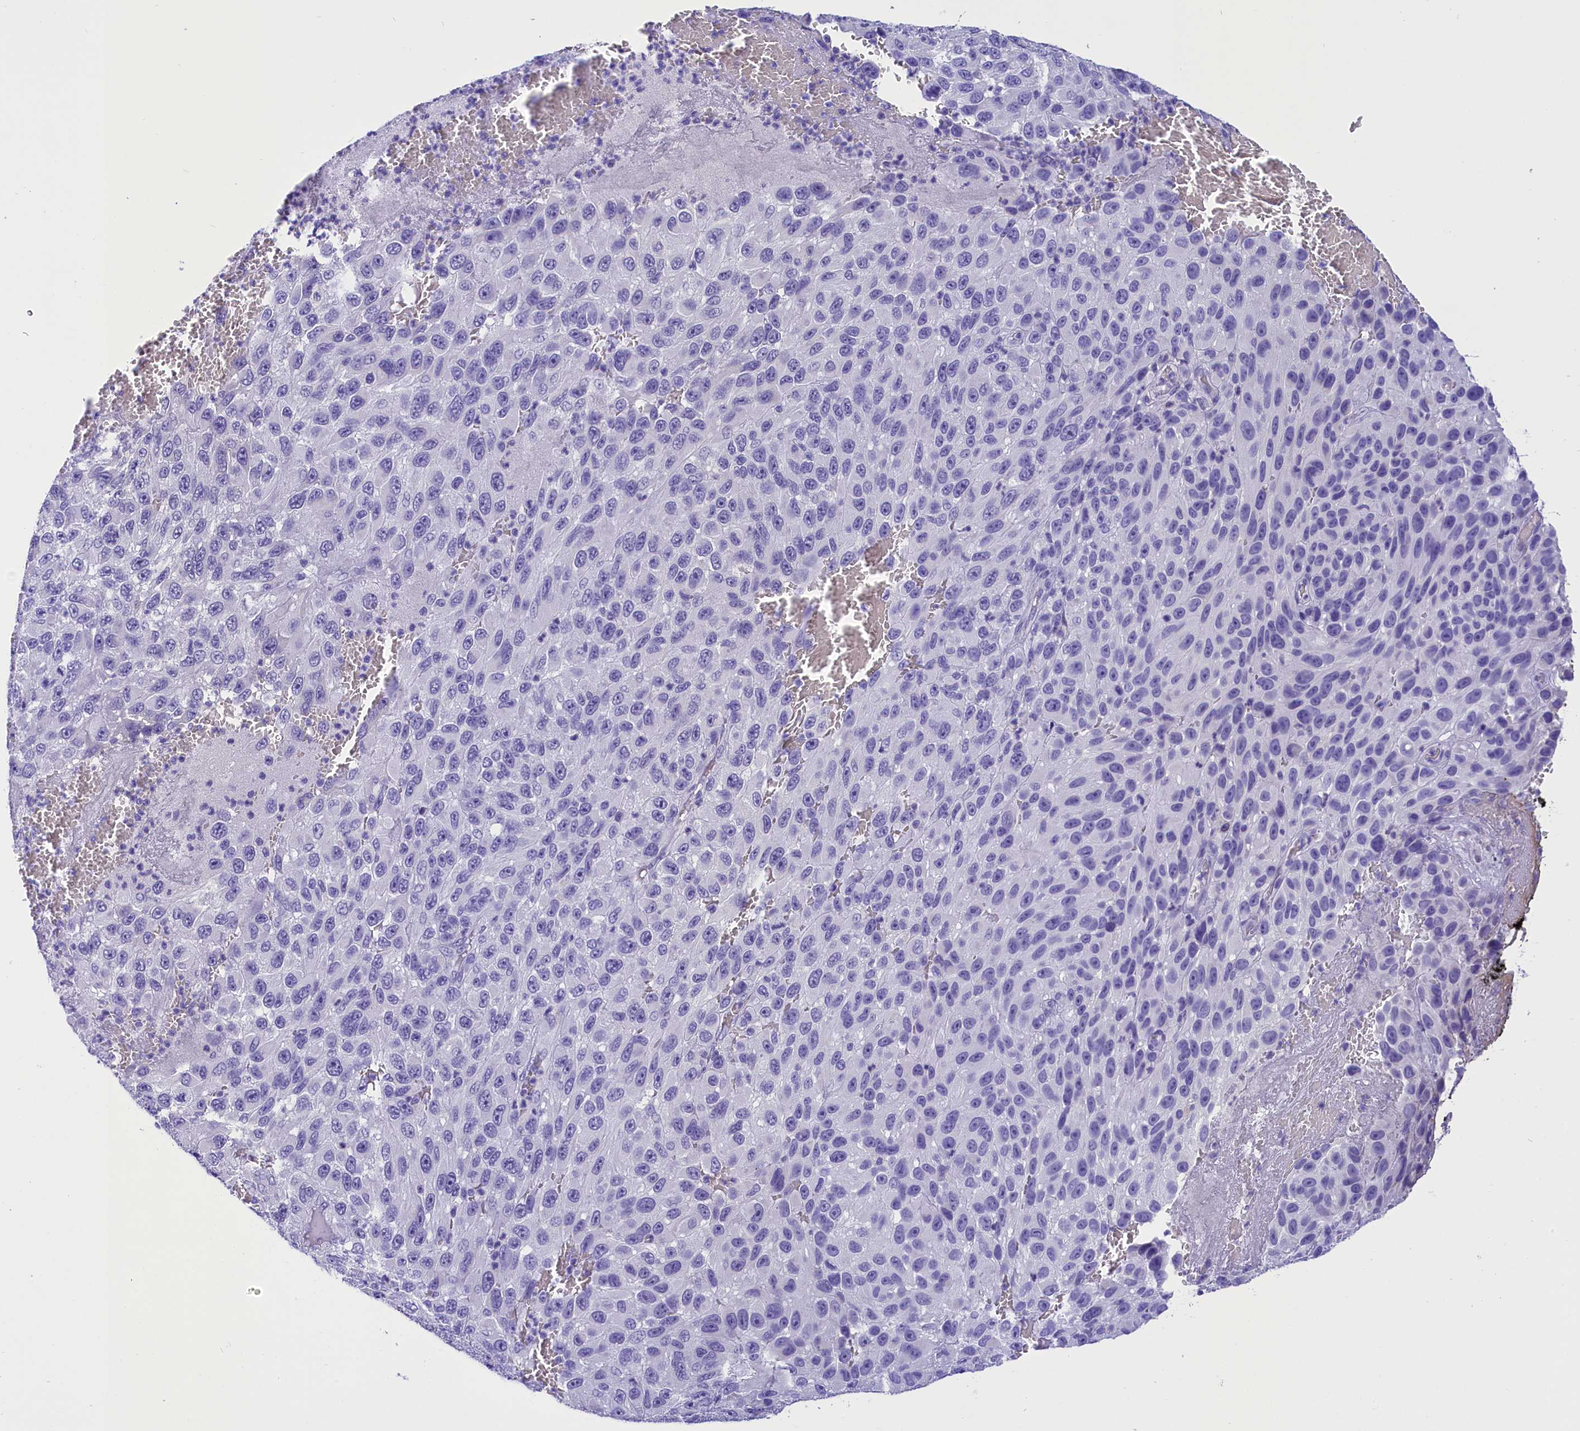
{"staining": {"intensity": "negative", "quantity": "none", "location": "none"}, "tissue": "melanoma", "cell_type": "Tumor cells", "image_type": "cancer", "snomed": [{"axis": "morphology", "description": "Normal tissue, NOS"}, {"axis": "morphology", "description": "Malignant melanoma, NOS"}, {"axis": "topography", "description": "Skin"}], "caption": "DAB (3,3'-diaminobenzidine) immunohistochemical staining of melanoma demonstrates no significant expression in tumor cells.", "gene": "ABAT", "patient": {"sex": "female", "age": 96}}